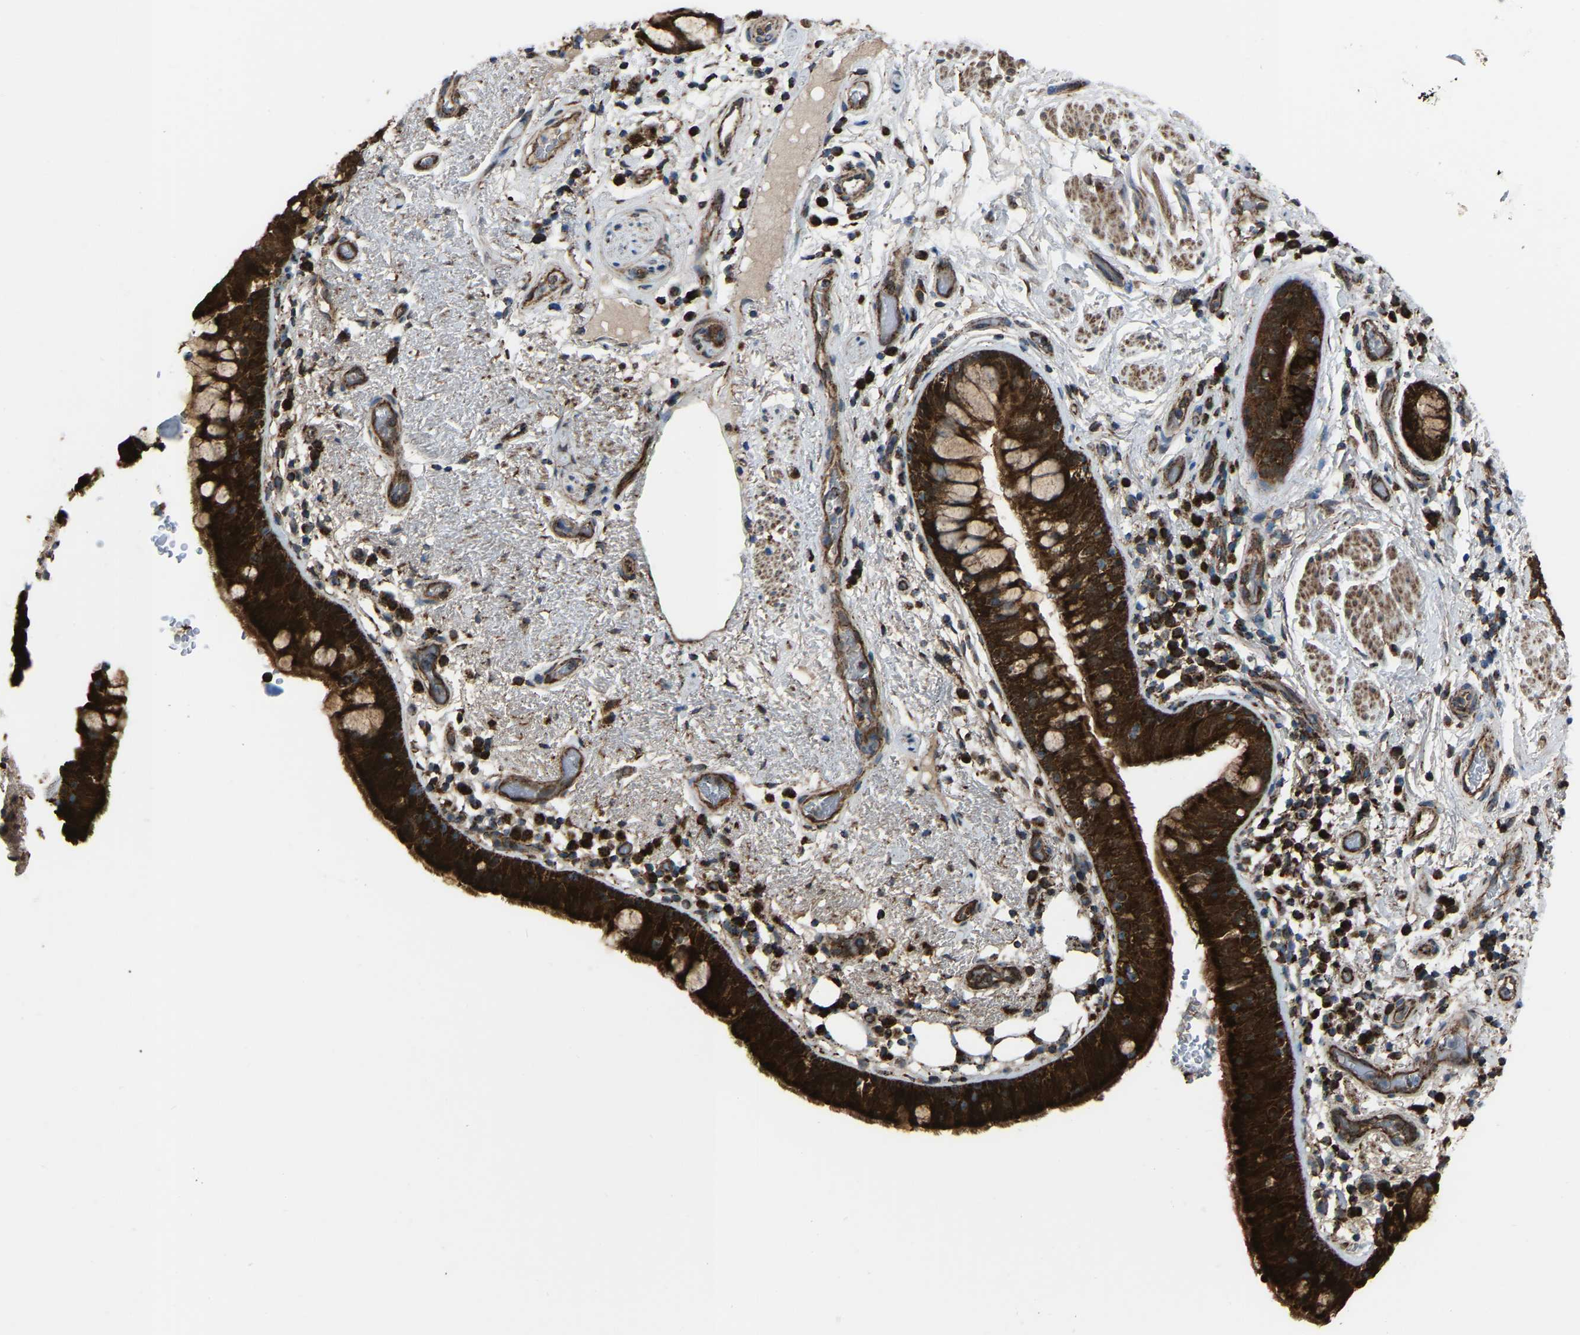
{"staining": {"intensity": "strong", "quantity": ">75%", "location": "cytoplasmic/membranous"}, "tissue": "bronchus", "cell_type": "Respiratory epithelial cells", "image_type": "normal", "snomed": [{"axis": "morphology", "description": "Normal tissue, NOS"}, {"axis": "morphology", "description": "Inflammation, NOS"}, {"axis": "topography", "description": "Cartilage tissue"}, {"axis": "topography", "description": "Bronchus"}], "caption": "The histopathology image displays staining of unremarkable bronchus, revealing strong cytoplasmic/membranous protein expression (brown color) within respiratory epithelial cells.", "gene": "AKR1A1", "patient": {"sex": "male", "age": 77}}